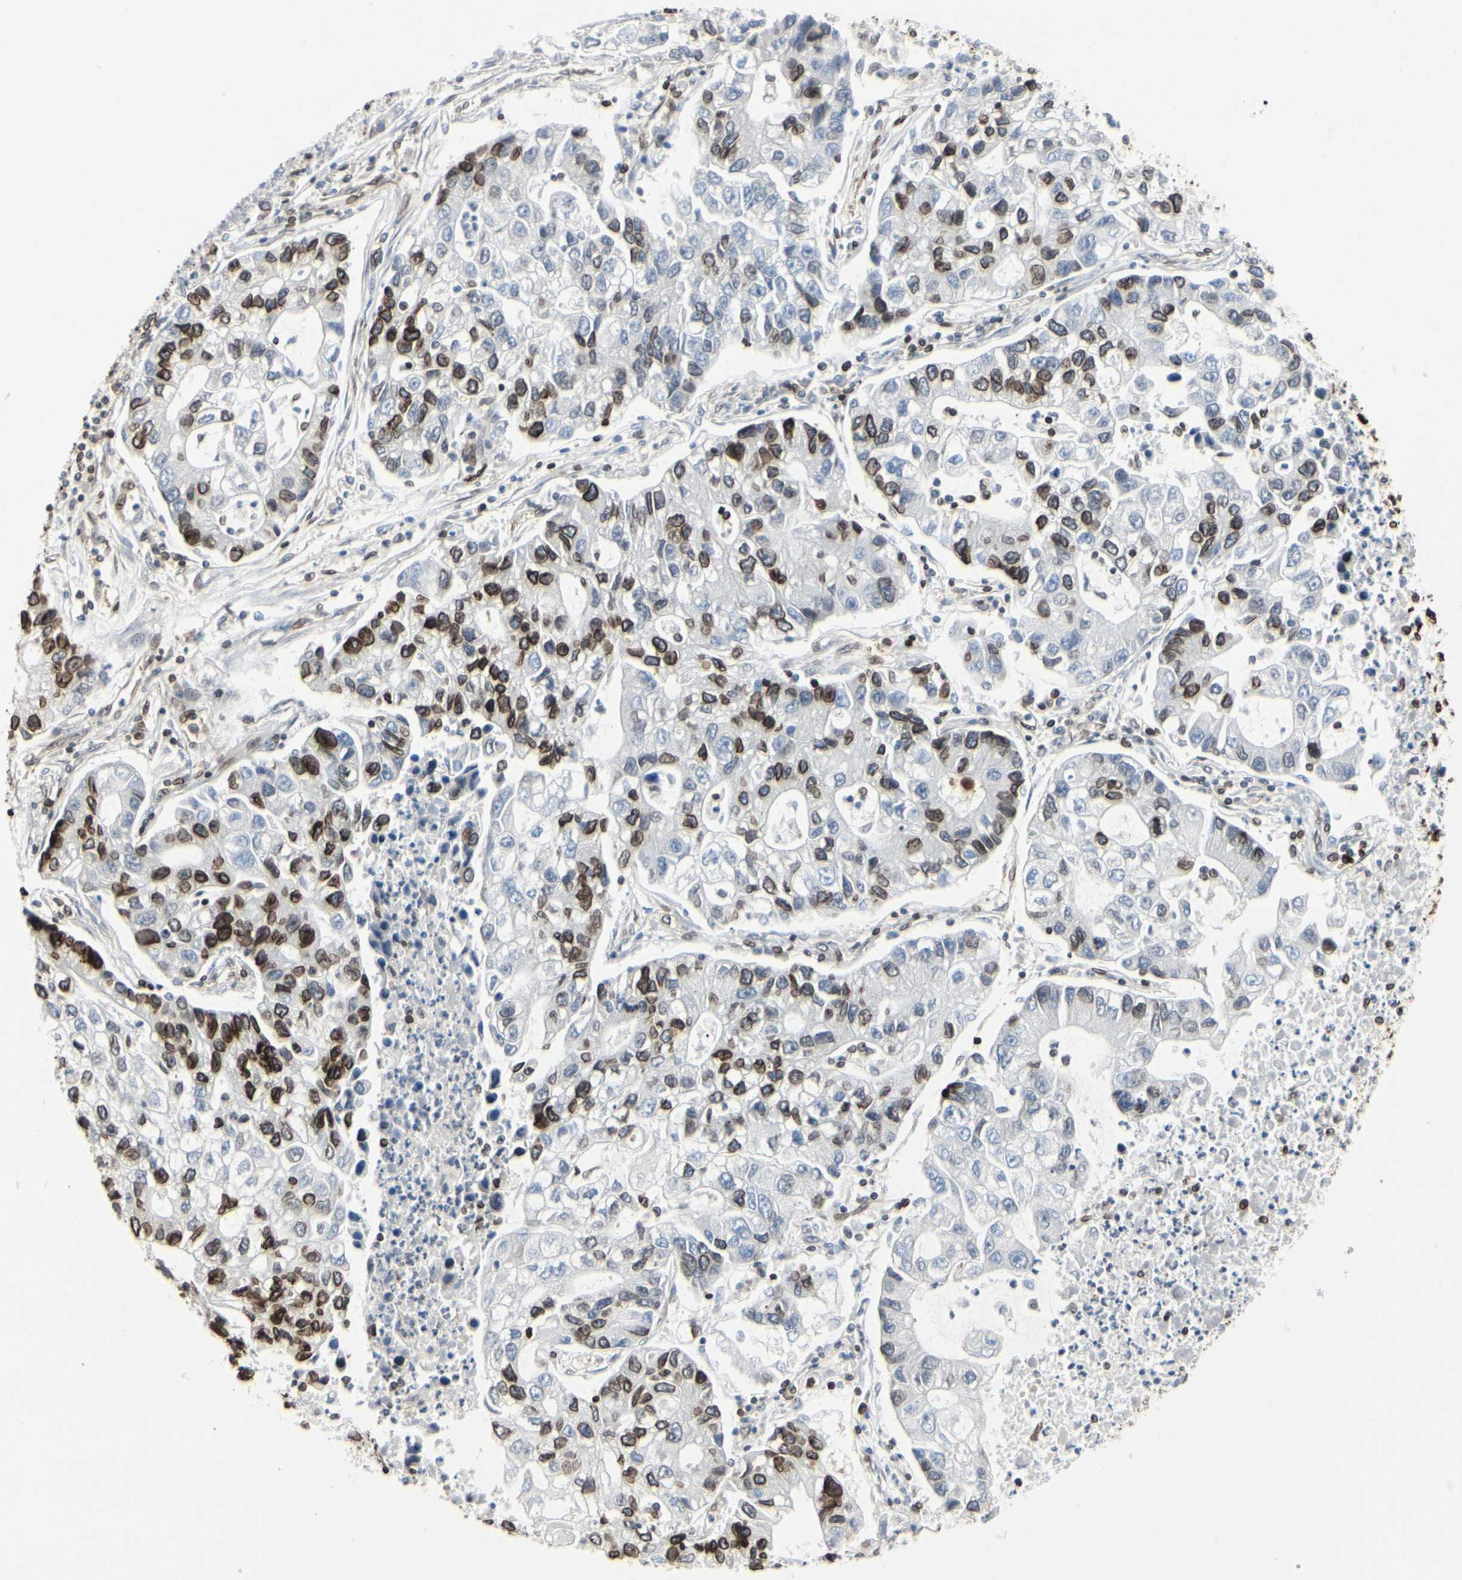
{"staining": {"intensity": "strong", "quantity": "<25%", "location": "cytoplasmic/membranous,nuclear"}, "tissue": "lung cancer", "cell_type": "Tumor cells", "image_type": "cancer", "snomed": [{"axis": "morphology", "description": "Adenocarcinoma, NOS"}, {"axis": "topography", "description": "Lung"}], "caption": "Immunohistochemical staining of human lung cancer exhibits medium levels of strong cytoplasmic/membranous and nuclear protein positivity in about <25% of tumor cells.", "gene": "TMPO", "patient": {"sex": "female", "age": 51}}